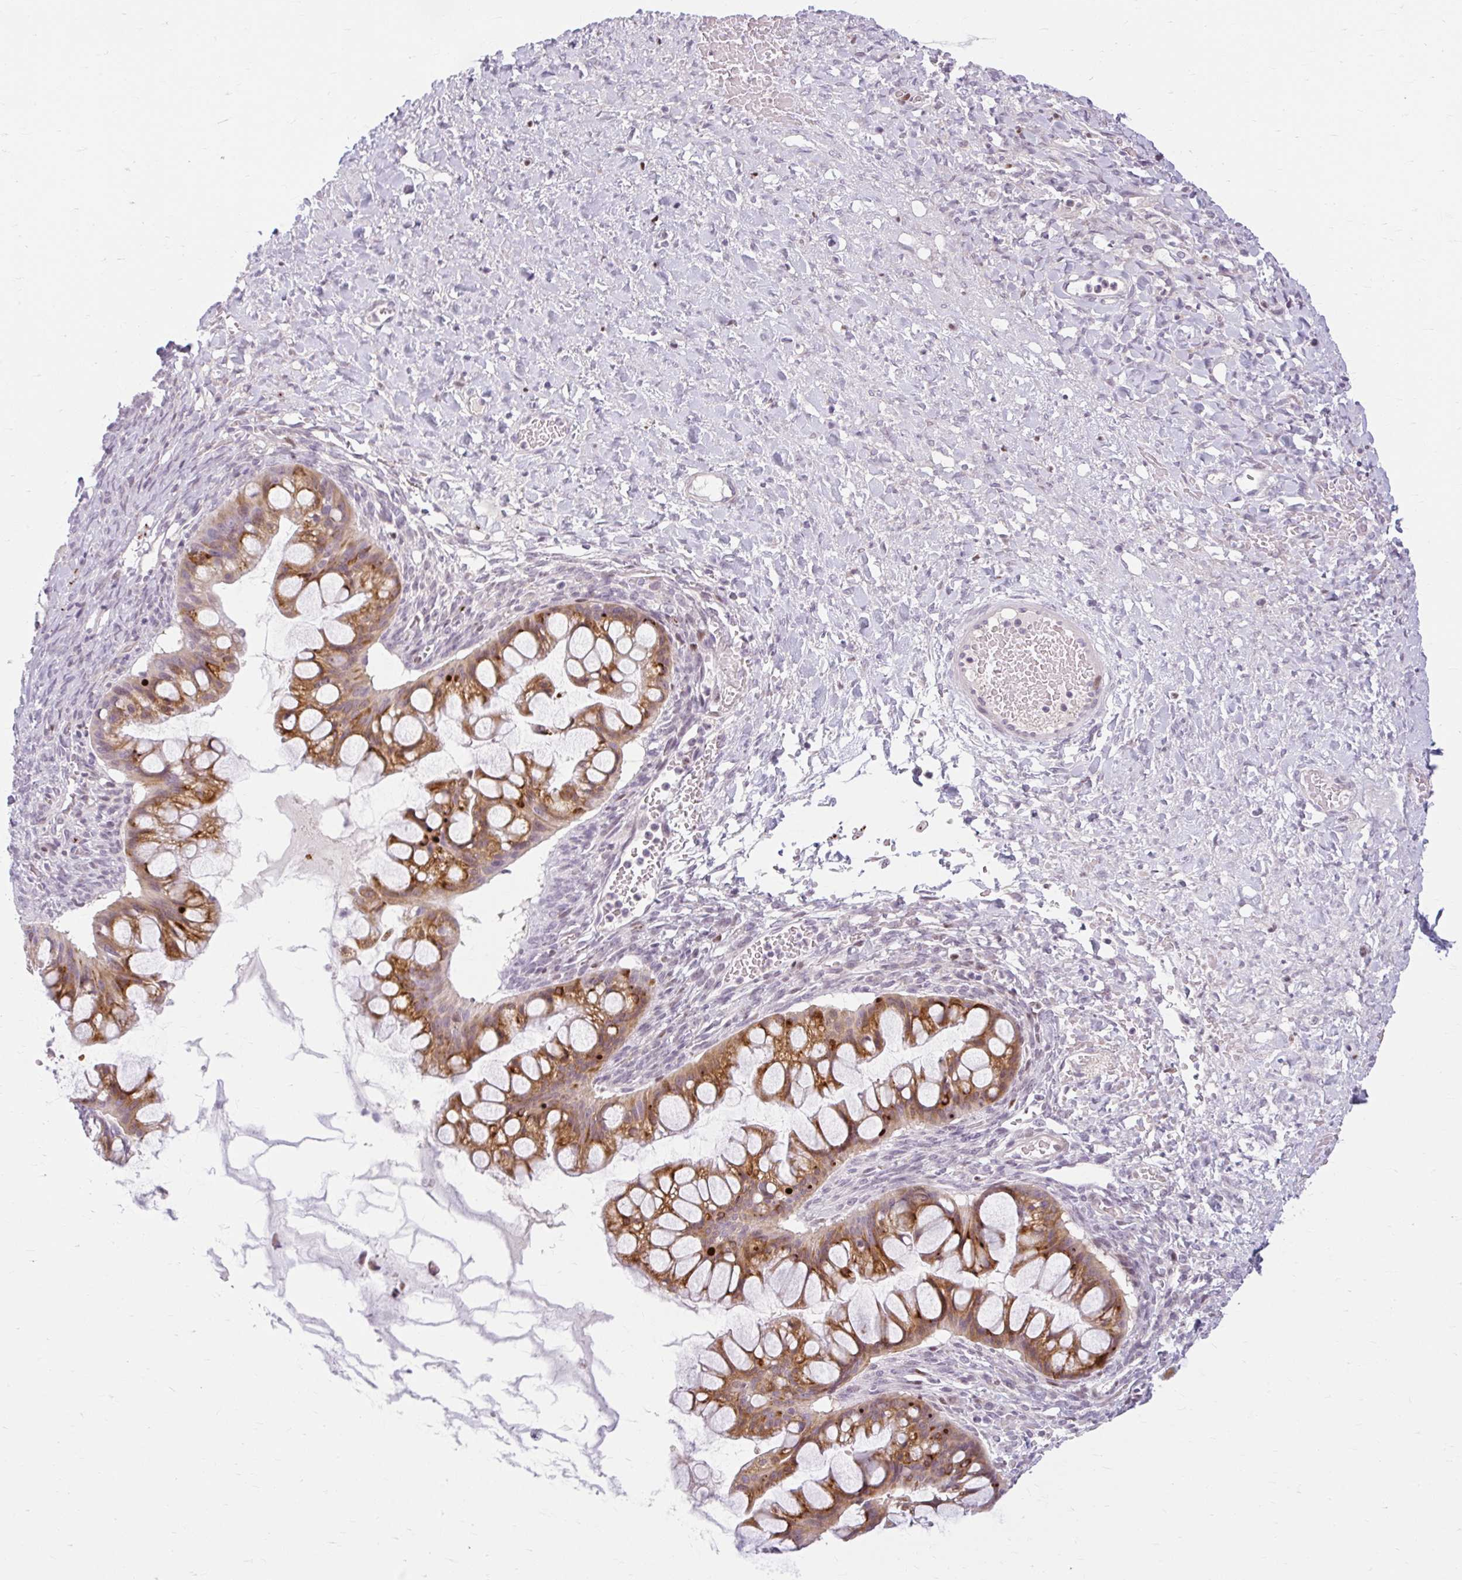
{"staining": {"intensity": "moderate", "quantity": ">75%", "location": "cytoplasmic/membranous"}, "tissue": "ovarian cancer", "cell_type": "Tumor cells", "image_type": "cancer", "snomed": [{"axis": "morphology", "description": "Cystadenocarcinoma, mucinous, NOS"}, {"axis": "topography", "description": "Ovary"}], "caption": "Ovarian cancer stained with a brown dye displays moderate cytoplasmic/membranous positive expression in approximately >75% of tumor cells.", "gene": "ZFYVE26", "patient": {"sex": "female", "age": 73}}